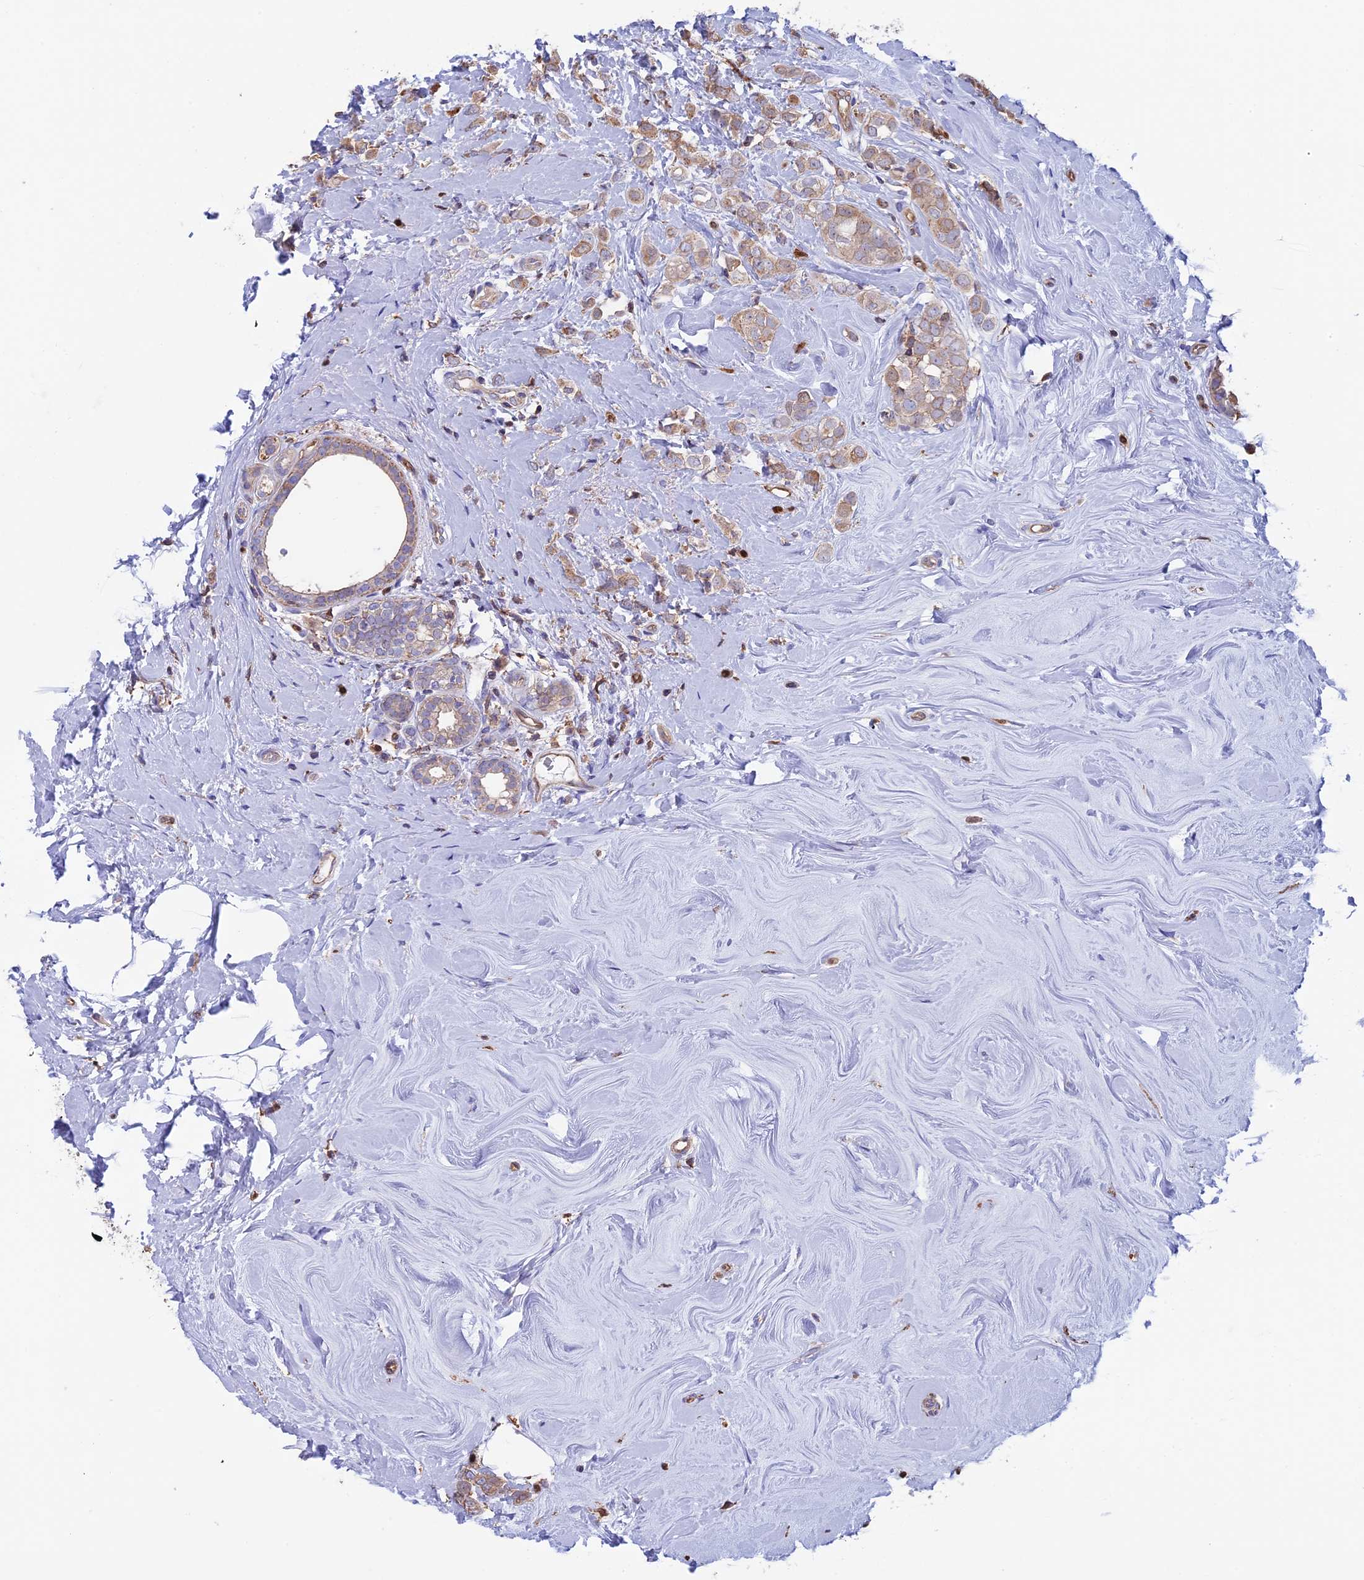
{"staining": {"intensity": "weak", "quantity": ">75%", "location": "cytoplasmic/membranous"}, "tissue": "breast cancer", "cell_type": "Tumor cells", "image_type": "cancer", "snomed": [{"axis": "morphology", "description": "Lobular carcinoma"}, {"axis": "topography", "description": "Breast"}], "caption": "Protein expression analysis of breast cancer exhibits weak cytoplasmic/membranous expression in about >75% of tumor cells.", "gene": "ARHGAP18", "patient": {"sex": "female", "age": 47}}